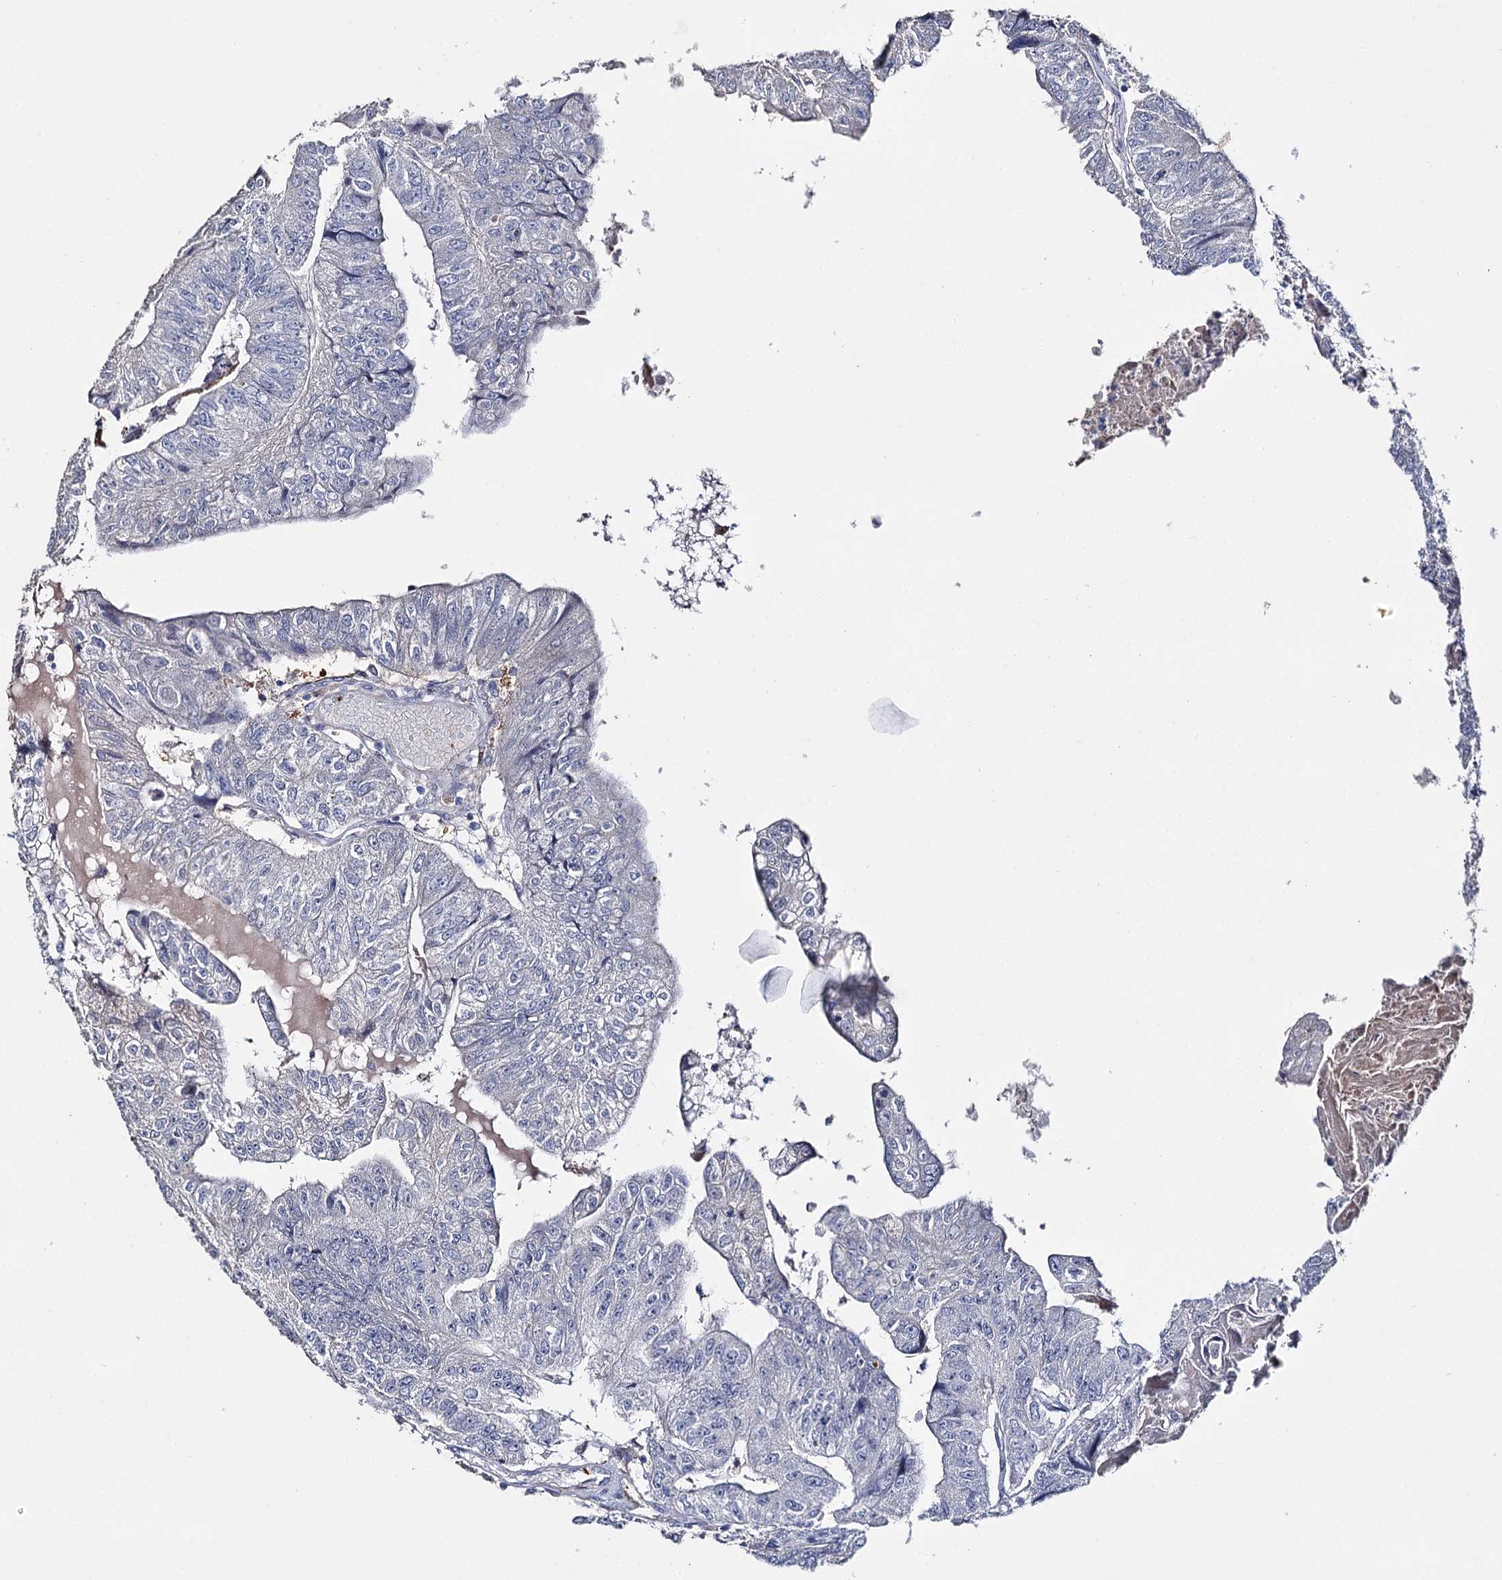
{"staining": {"intensity": "negative", "quantity": "none", "location": "none"}, "tissue": "colorectal cancer", "cell_type": "Tumor cells", "image_type": "cancer", "snomed": [{"axis": "morphology", "description": "Adenocarcinoma, NOS"}, {"axis": "topography", "description": "Colon"}], "caption": "Human colorectal adenocarcinoma stained for a protein using immunohistochemistry displays no staining in tumor cells.", "gene": "DNAH6", "patient": {"sex": "female", "age": 67}}